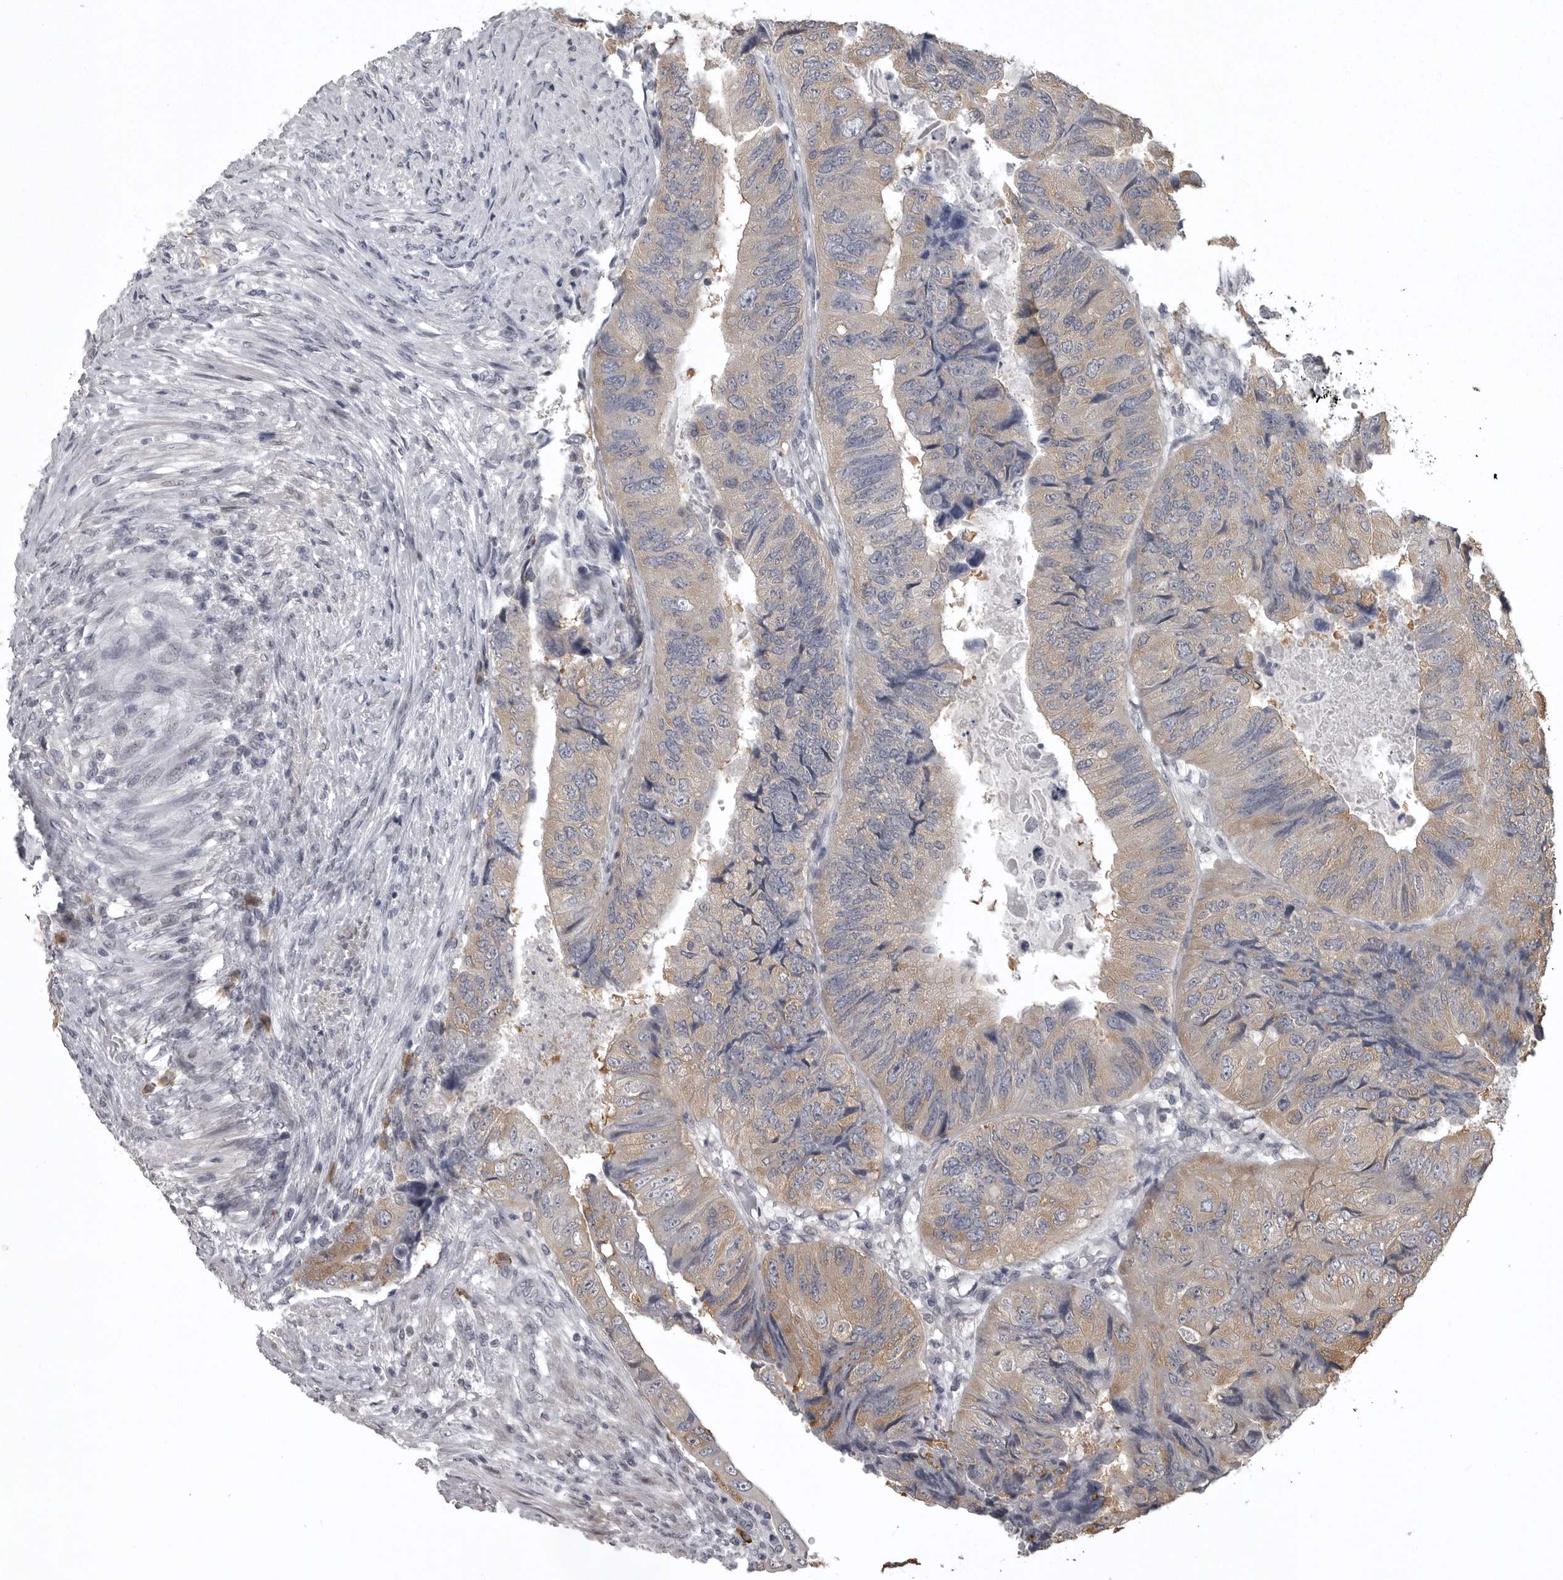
{"staining": {"intensity": "moderate", "quantity": "<25%", "location": "cytoplasmic/membranous"}, "tissue": "colorectal cancer", "cell_type": "Tumor cells", "image_type": "cancer", "snomed": [{"axis": "morphology", "description": "Adenocarcinoma, NOS"}, {"axis": "topography", "description": "Rectum"}], "caption": "DAB immunohistochemical staining of colorectal cancer demonstrates moderate cytoplasmic/membranous protein staining in approximately <25% of tumor cells.", "gene": "SNX16", "patient": {"sex": "male", "age": 63}}